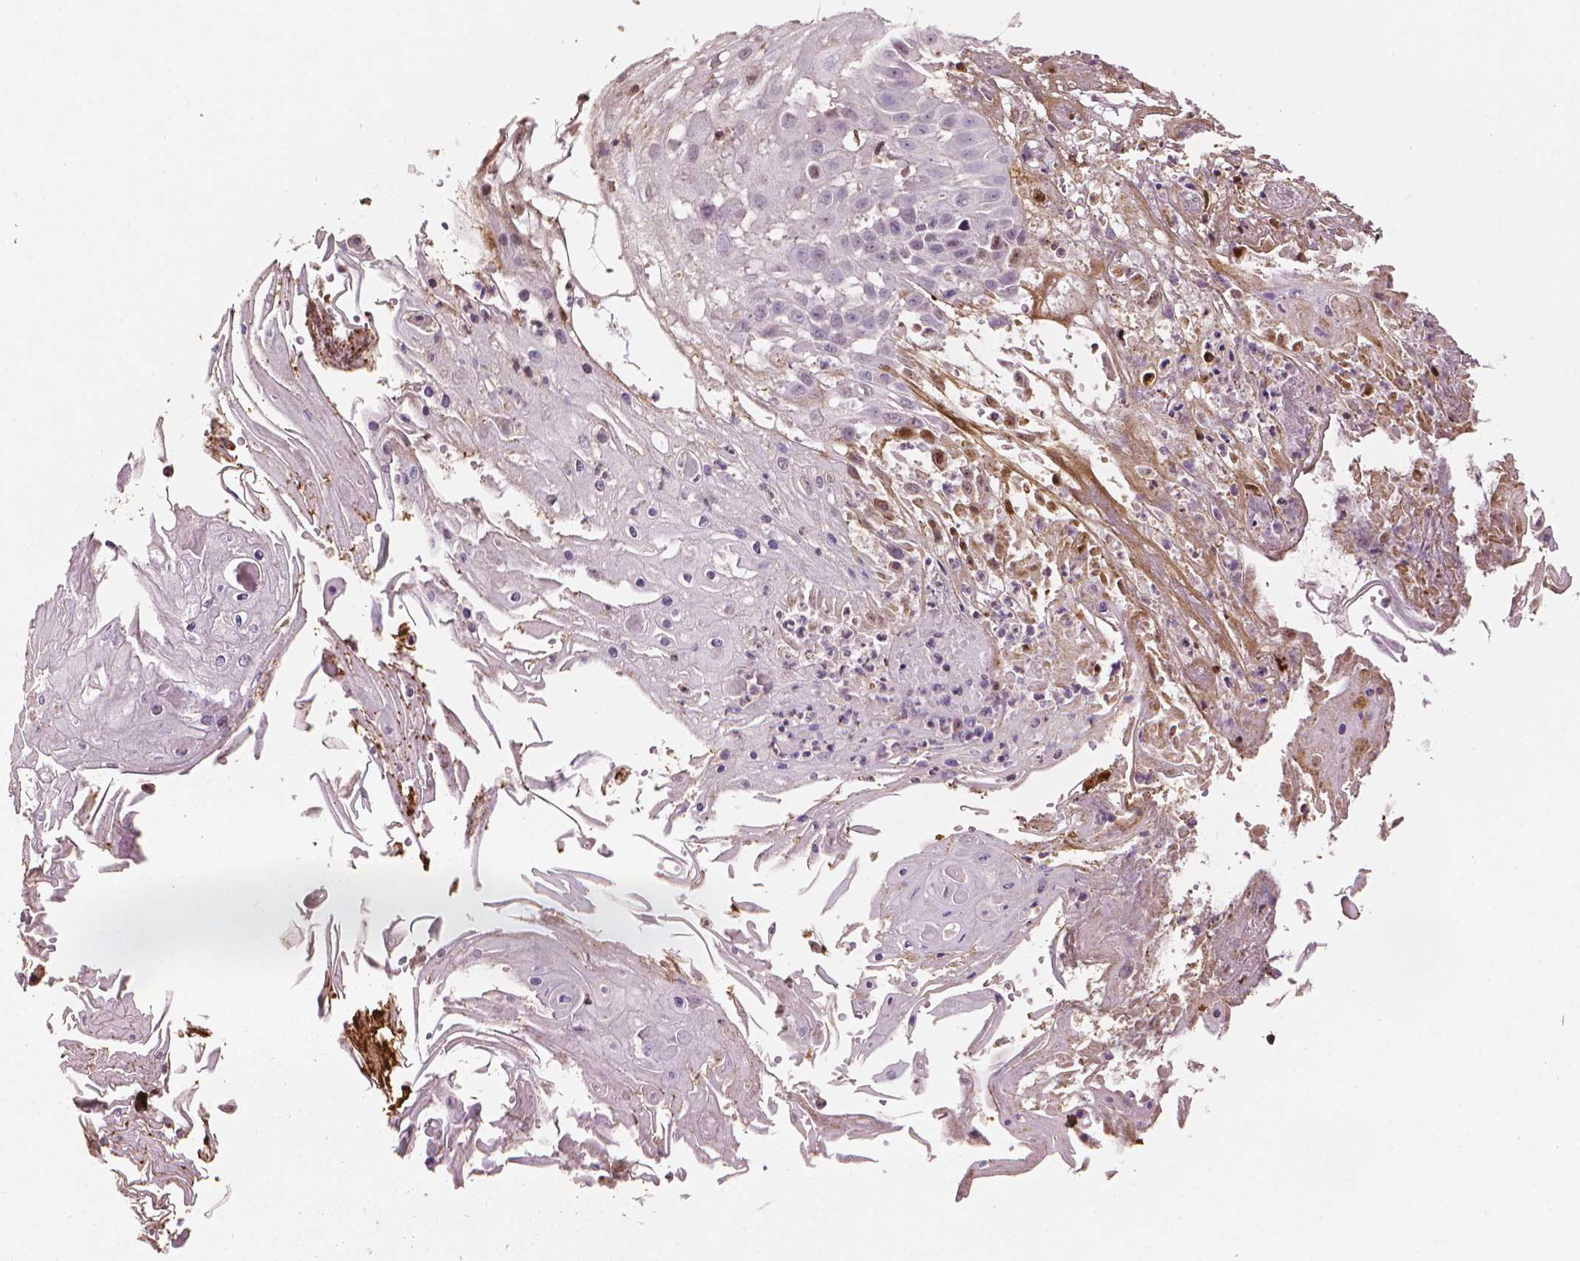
{"staining": {"intensity": "negative", "quantity": "none", "location": "none"}, "tissue": "skin cancer", "cell_type": "Tumor cells", "image_type": "cancer", "snomed": [{"axis": "morphology", "description": "Squamous cell carcinoma, NOS"}, {"axis": "topography", "description": "Skin"}], "caption": "IHC photomicrograph of neoplastic tissue: skin squamous cell carcinoma stained with DAB shows no significant protein expression in tumor cells. The staining was performed using DAB to visualize the protein expression in brown, while the nuclei were stained in blue with hematoxylin (Magnification: 20x).", "gene": "DCN", "patient": {"sex": "male", "age": 70}}